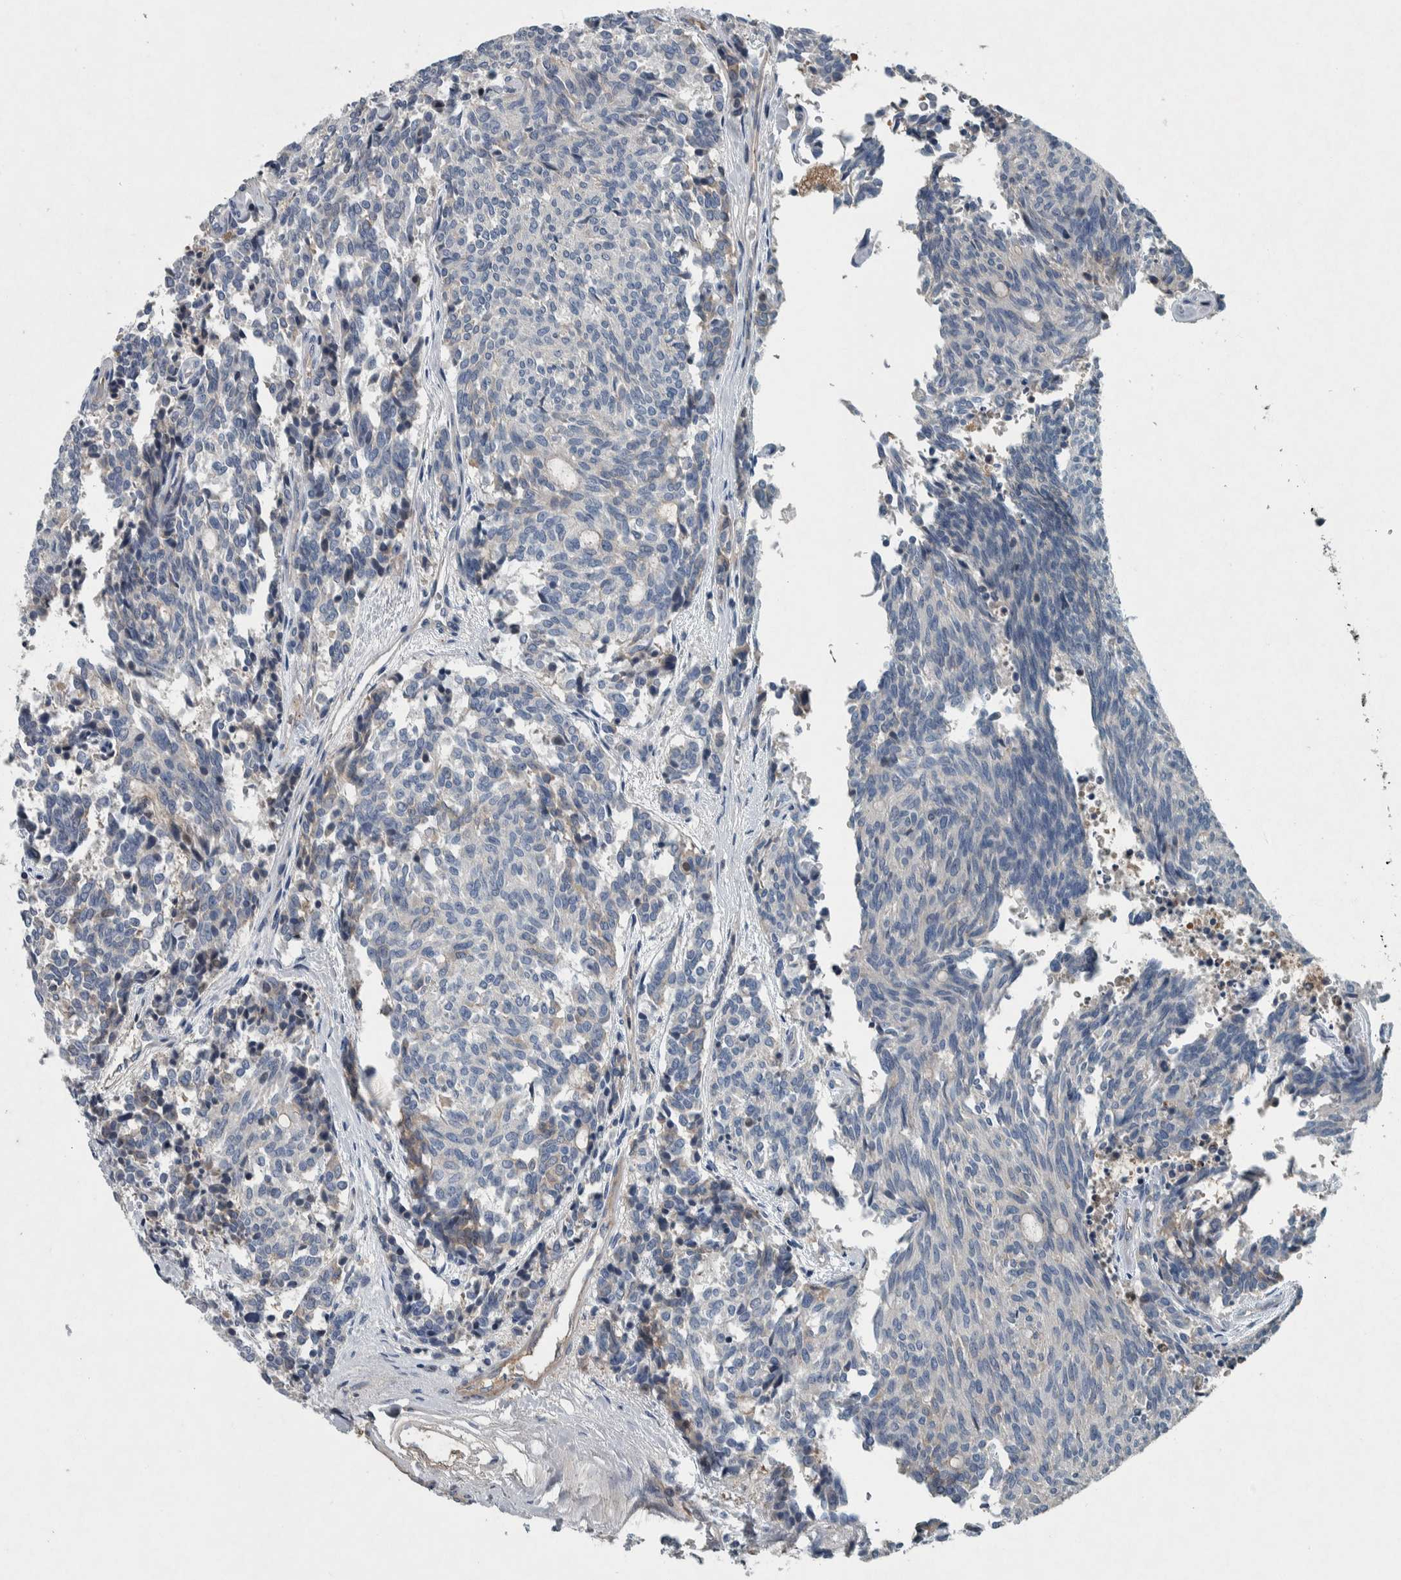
{"staining": {"intensity": "negative", "quantity": "none", "location": "none"}, "tissue": "carcinoid", "cell_type": "Tumor cells", "image_type": "cancer", "snomed": [{"axis": "morphology", "description": "Carcinoid, malignant, NOS"}, {"axis": "topography", "description": "Pancreas"}], "caption": "This is an immunohistochemistry (IHC) histopathology image of carcinoid. There is no staining in tumor cells.", "gene": "SERPINC1", "patient": {"sex": "female", "age": 54}}